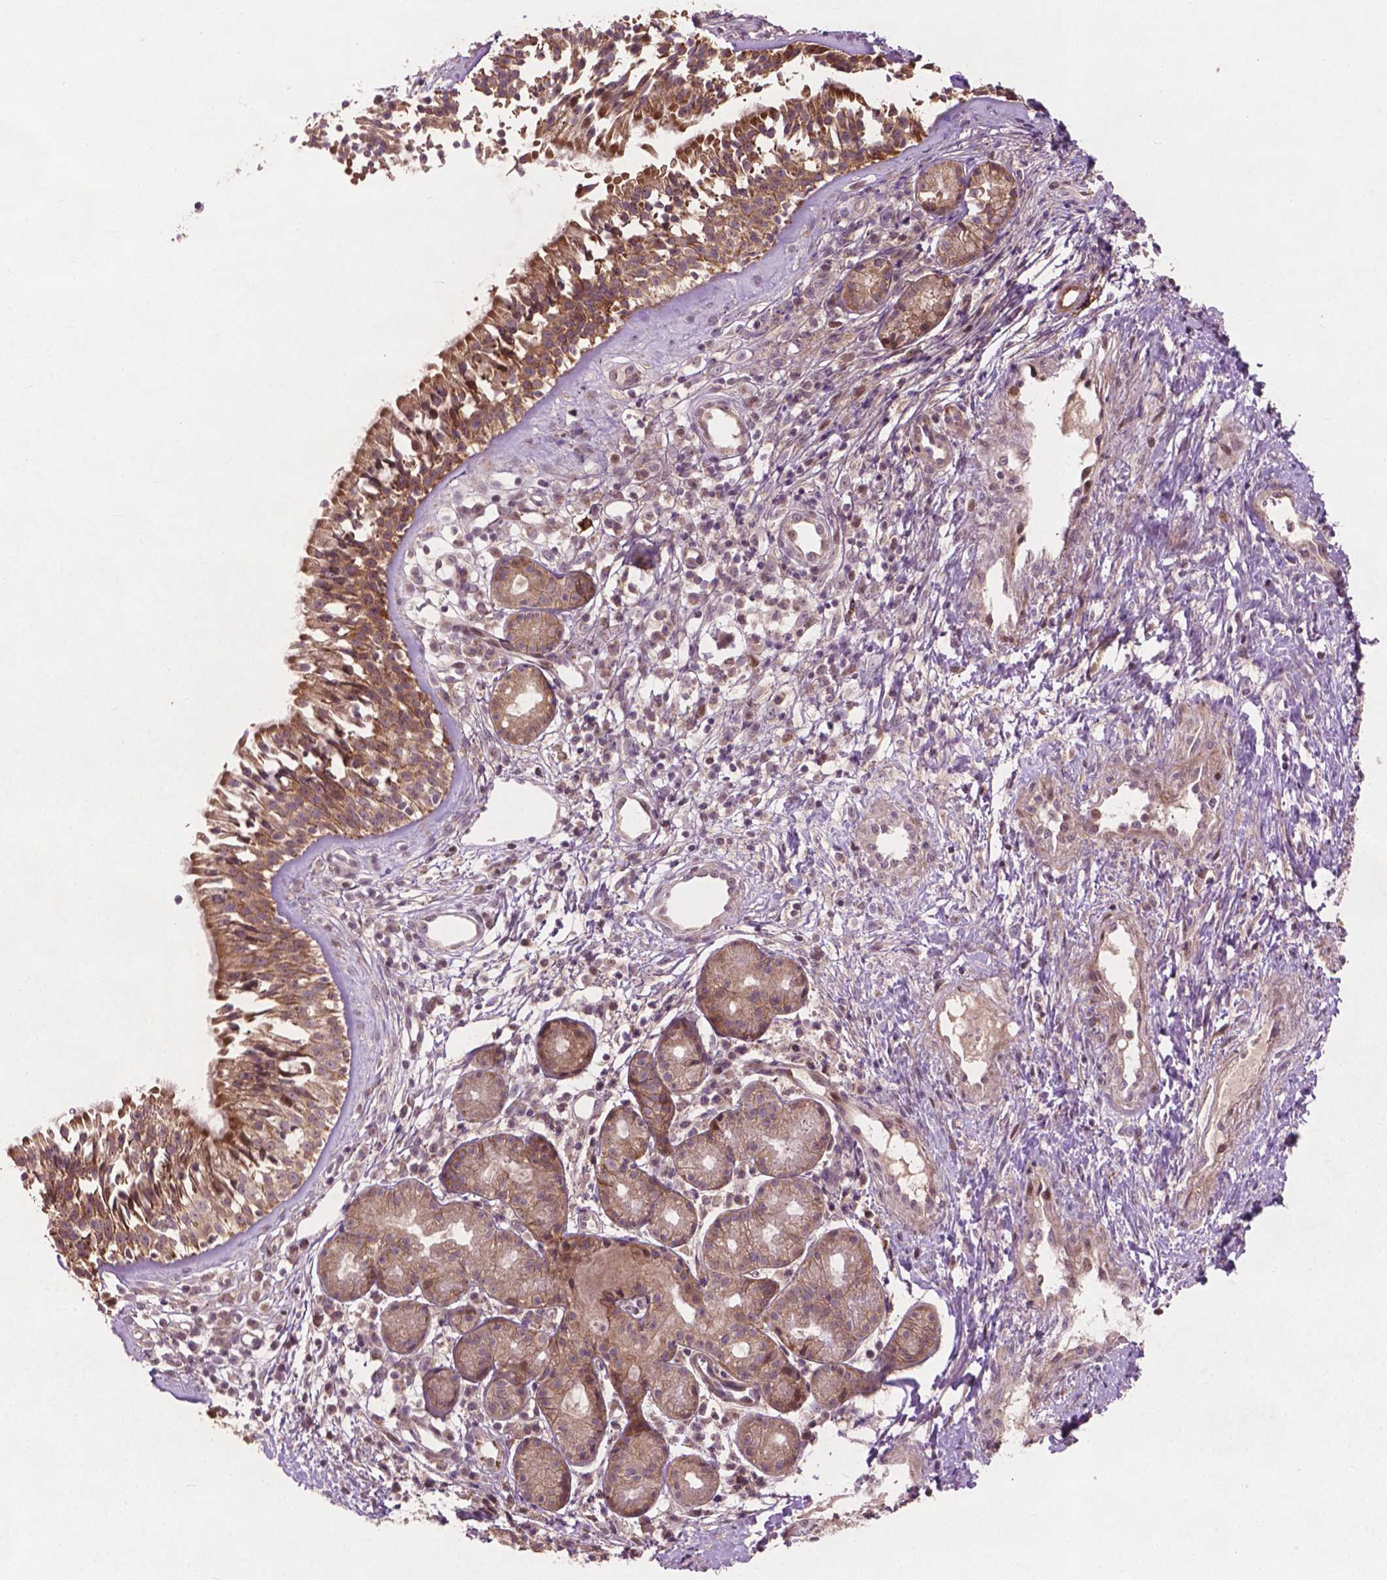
{"staining": {"intensity": "moderate", "quantity": ">75%", "location": "cytoplasmic/membranous"}, "tissue": "nasopharynx", "cell_type": "Respiratory epithelial cells", "image_type": "normal", "snomed": [{"axis": "morphology", "description": "Normal tissue, NOS"}, {"axis": "topography", "description": "Nasopharynx"}], "caption": "Respiratory epithelial cells reveal medium levels of moderate cytoplasmic/membranous positivity in approximately >75% of cells in normal human nasopharynx. The protein is shown in brown color, while the nuclei are stained blue.", "gene": "B3GALNT2", "patient": {"sex": "male", "age": 58}}